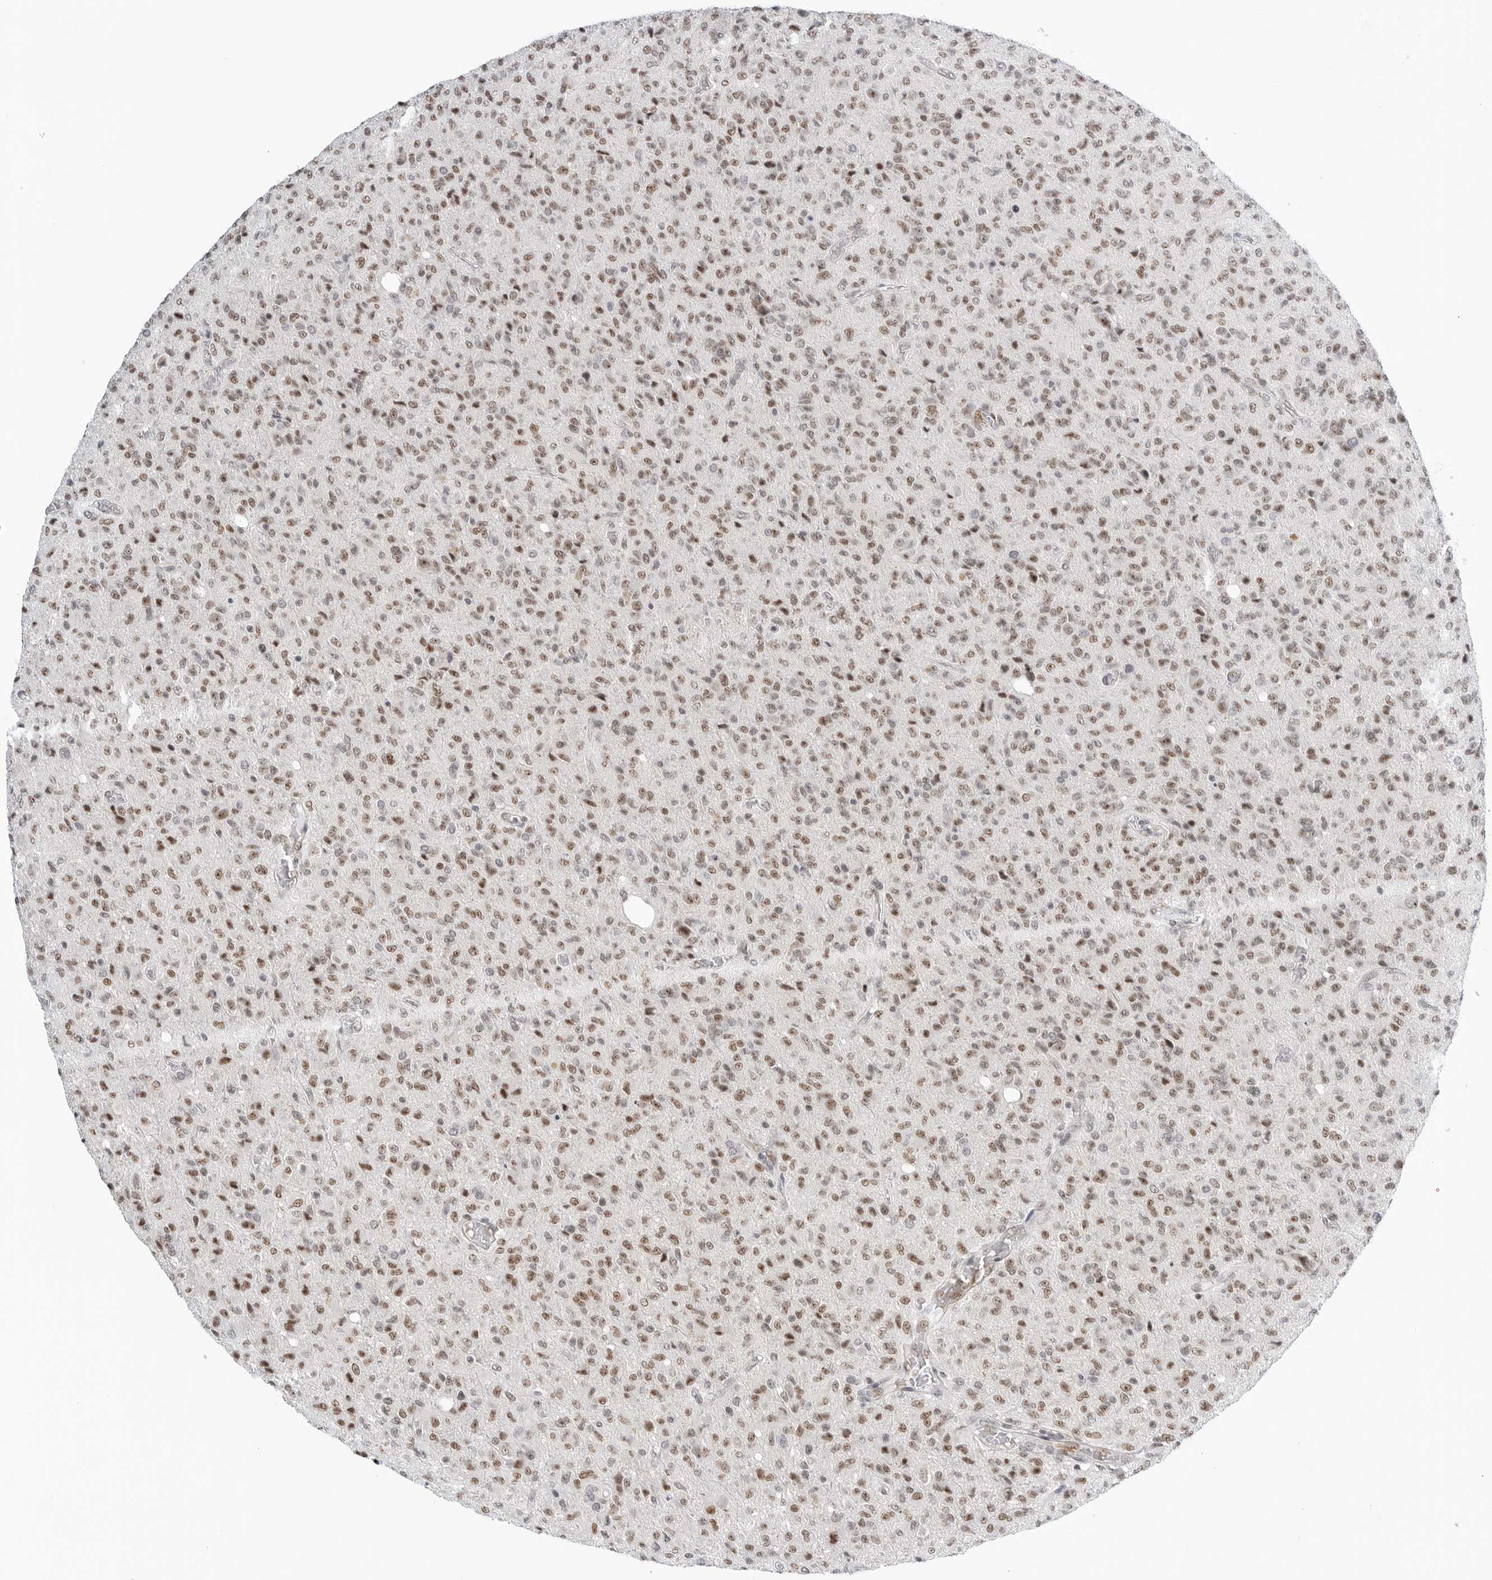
{"staining": {"intensity": "moderate", "quantity": ">75%", "location": "nuclear"}, "tissue": "glioma", "cell_type": "Tumor cells", "image_type": "cancer", "snomed": [{"axis": "morphology", "description": "Glioma, malignant, High grade"}, {"axis": "topography", "description": "Brain"}], "caption": "Malignant glioma (high-grade) stained with immunohistochemistry (IHC) displays moderate nuclear positivity in about >75% of tumor cells.", "gene": "WRAP53", "patient": {"sex": "female", "age": 57}}